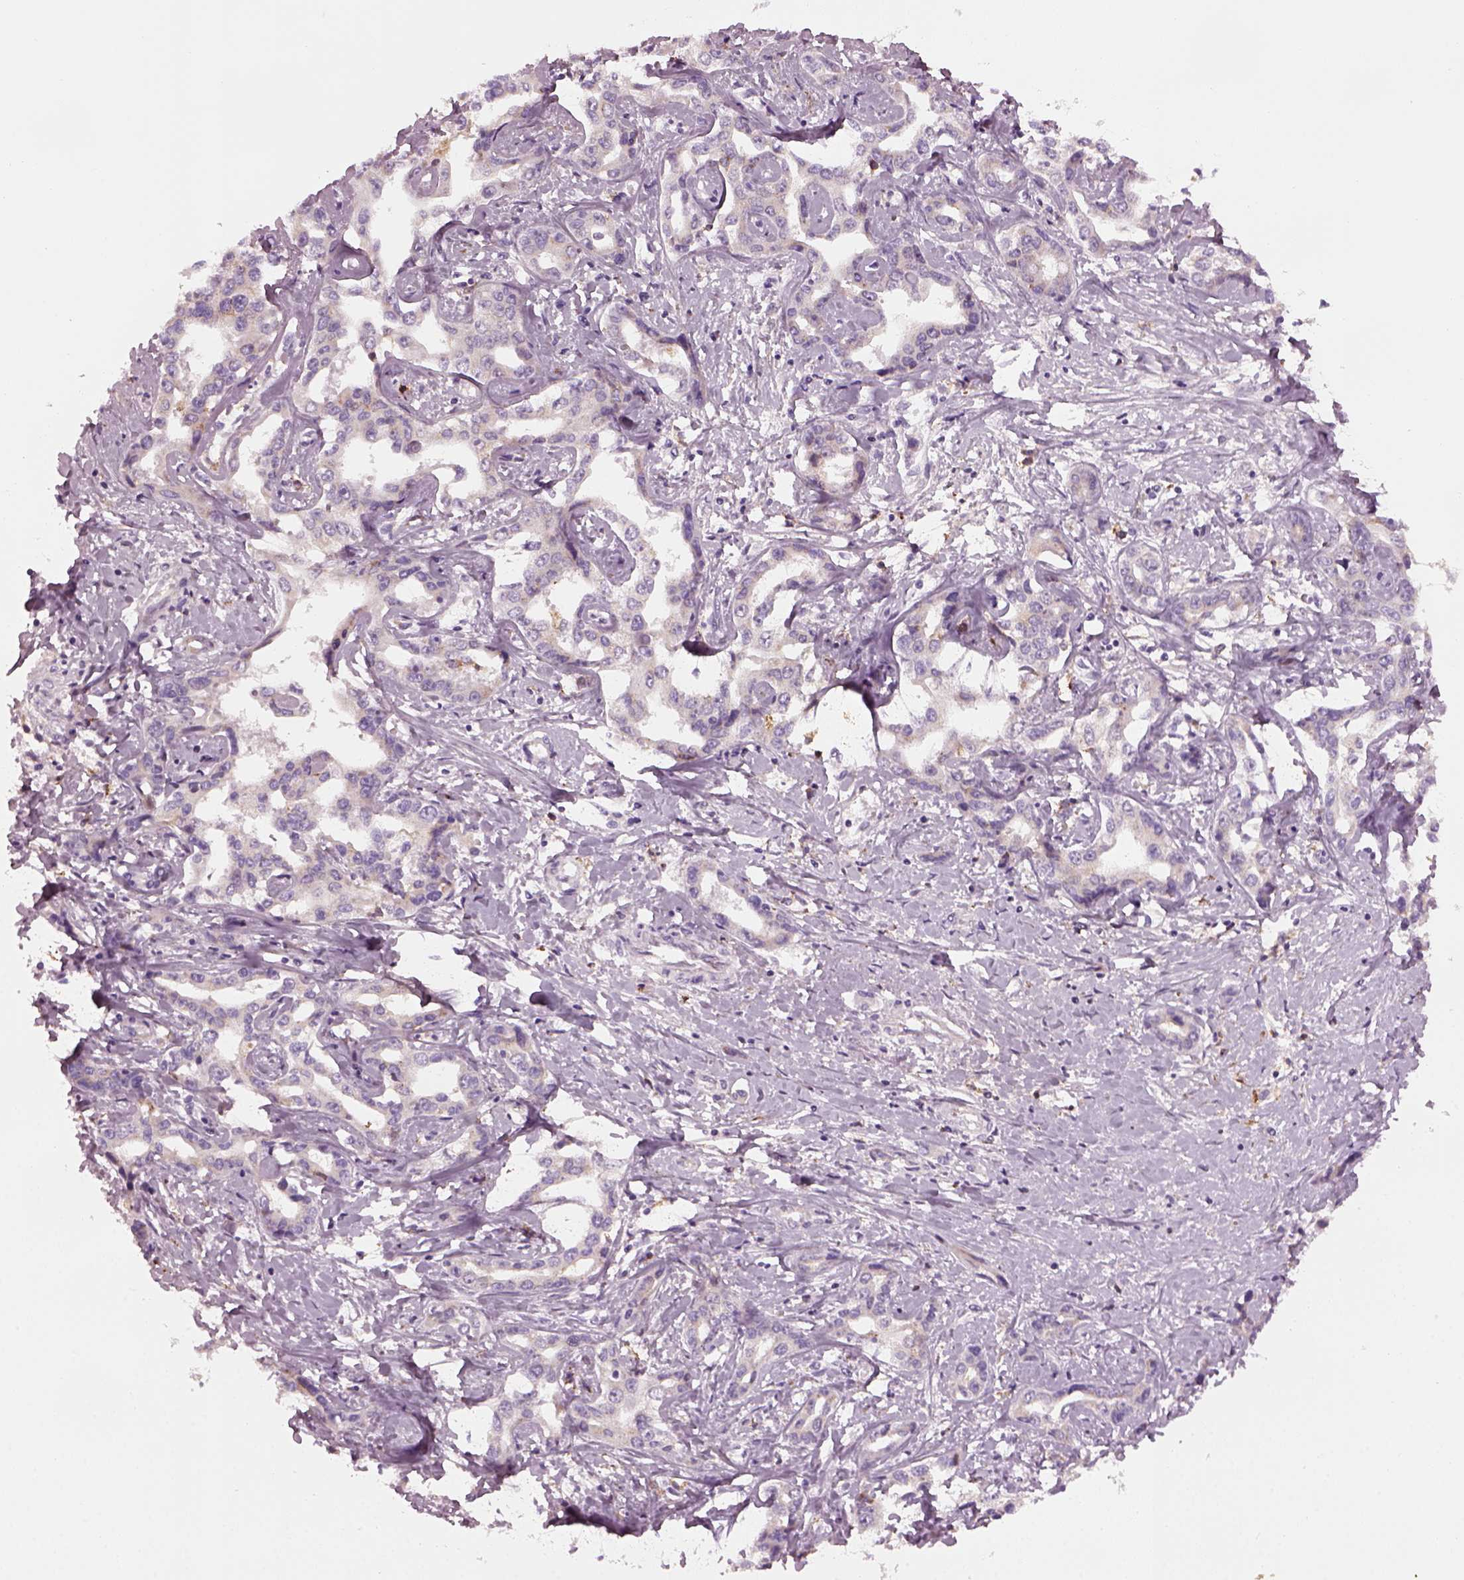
{"staining": {"intensity": "weak", "quantity": "<25%", "location": "cytoplasmic/membranous"}, "tissue": "liver cancer", "cell_type": "Tumor cells", "image_type": "cancer", "snomed": [{"axis": "morphology", "description": "Cholangiocarcinoma"}, {"axis": "topography", "description": "Liver"}], "caption": "The photomicrograph displays no significant expression in tumor cells of liver cholangiocarcinoma.", "gene": "TMEM231", "patient": {"sex": "male", "age": 59}}